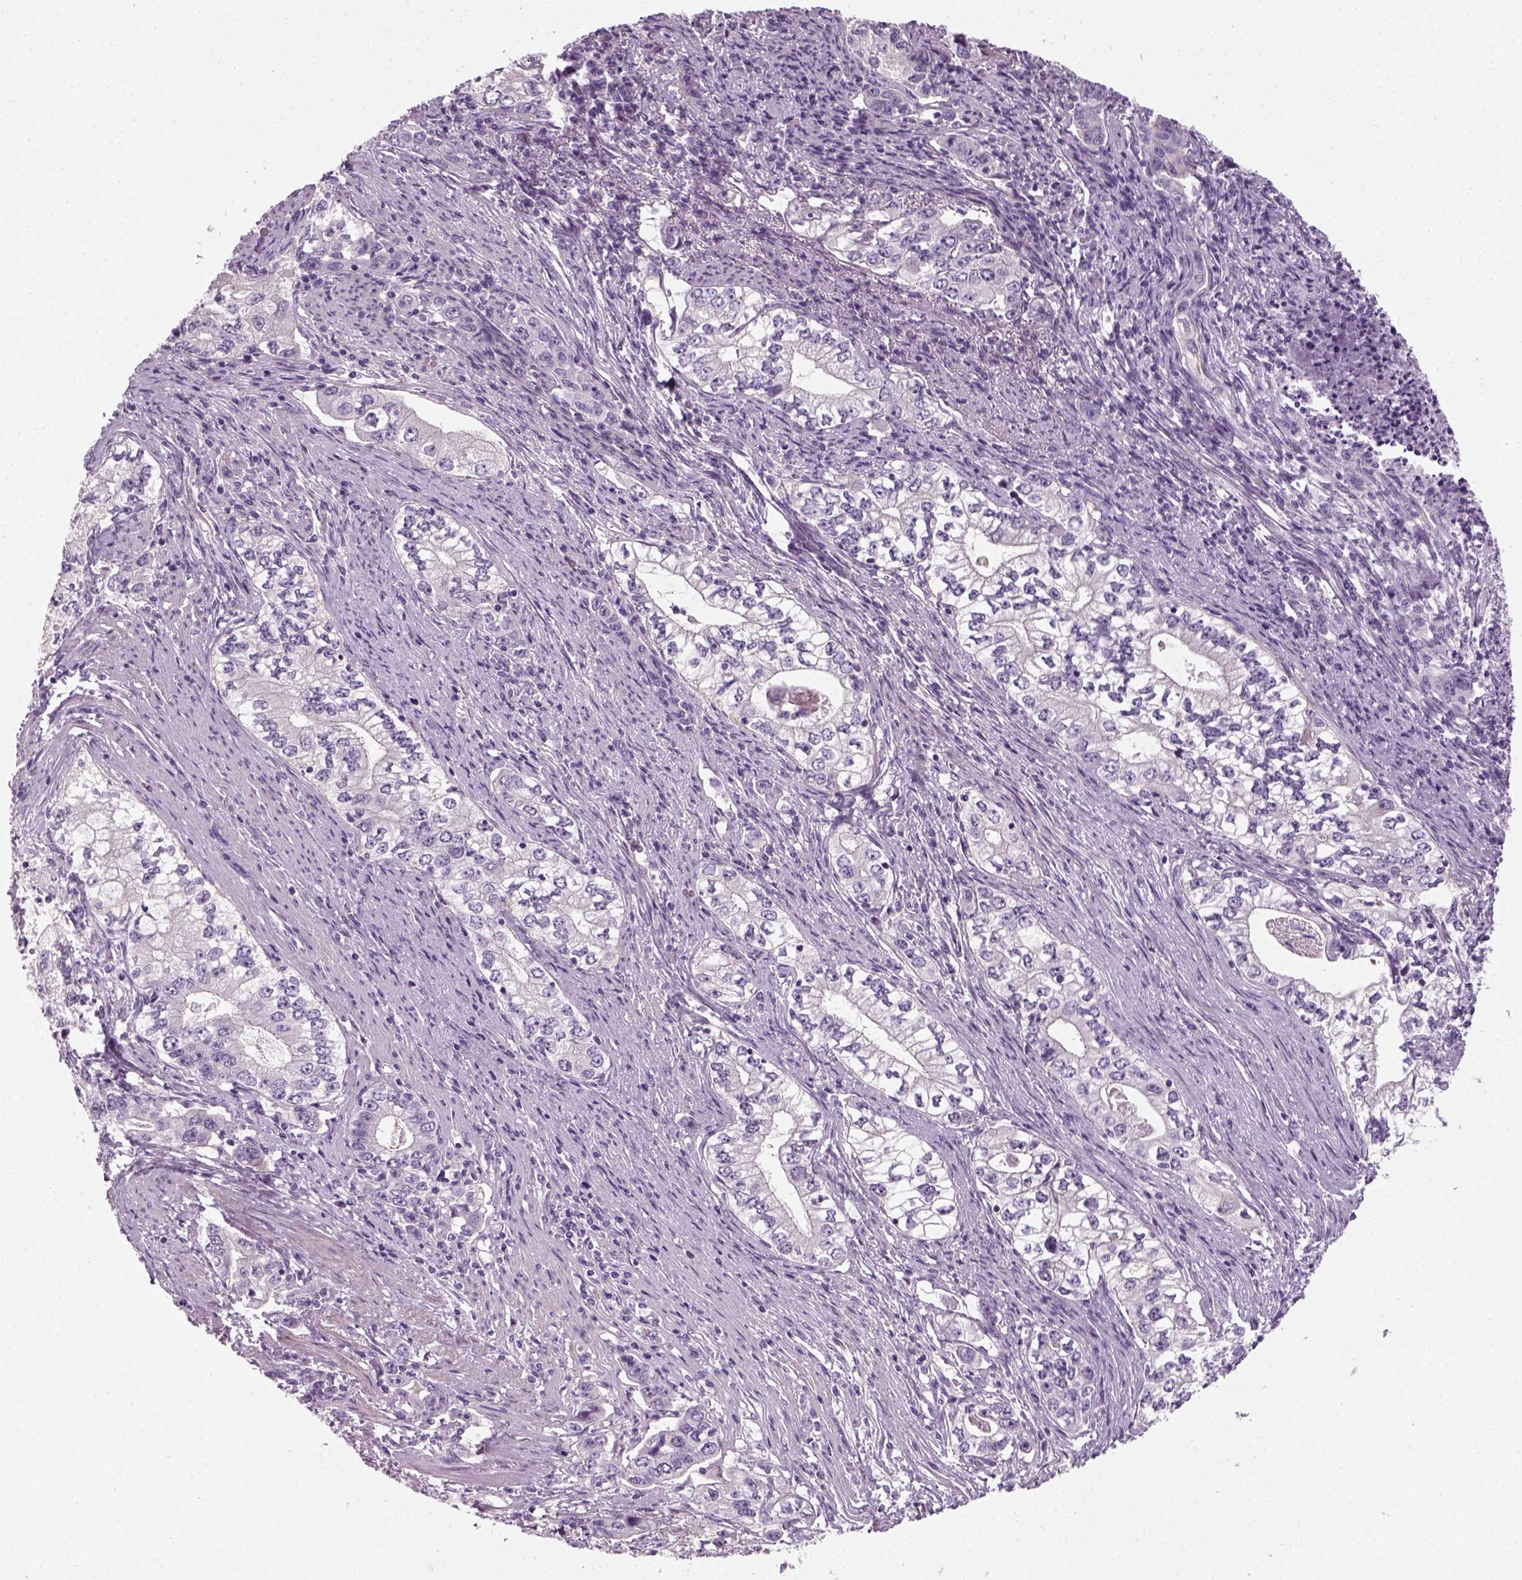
{"staining": {"intensity": "negative", "quantity": "none", "location": "none"}, "tissue": "stomach cancer", "cell_type": "Tumor cells", "image_type": "cancer", "snomed": [{"axis": "morphology", "description": "Adenocarcinoma, NOS"}, {"axis": "topography", "description": "Stomach, lower"}], "caption": "Tumor cells are negative for brown protein staining in stomach cancer (adenocarcinoma). The staining is performed using DAB brown chromogen with nuclei counter-stained in using hematoxylin.", "gene": "ELOVL3", "patient": {"sex": "female", "age": 72}}